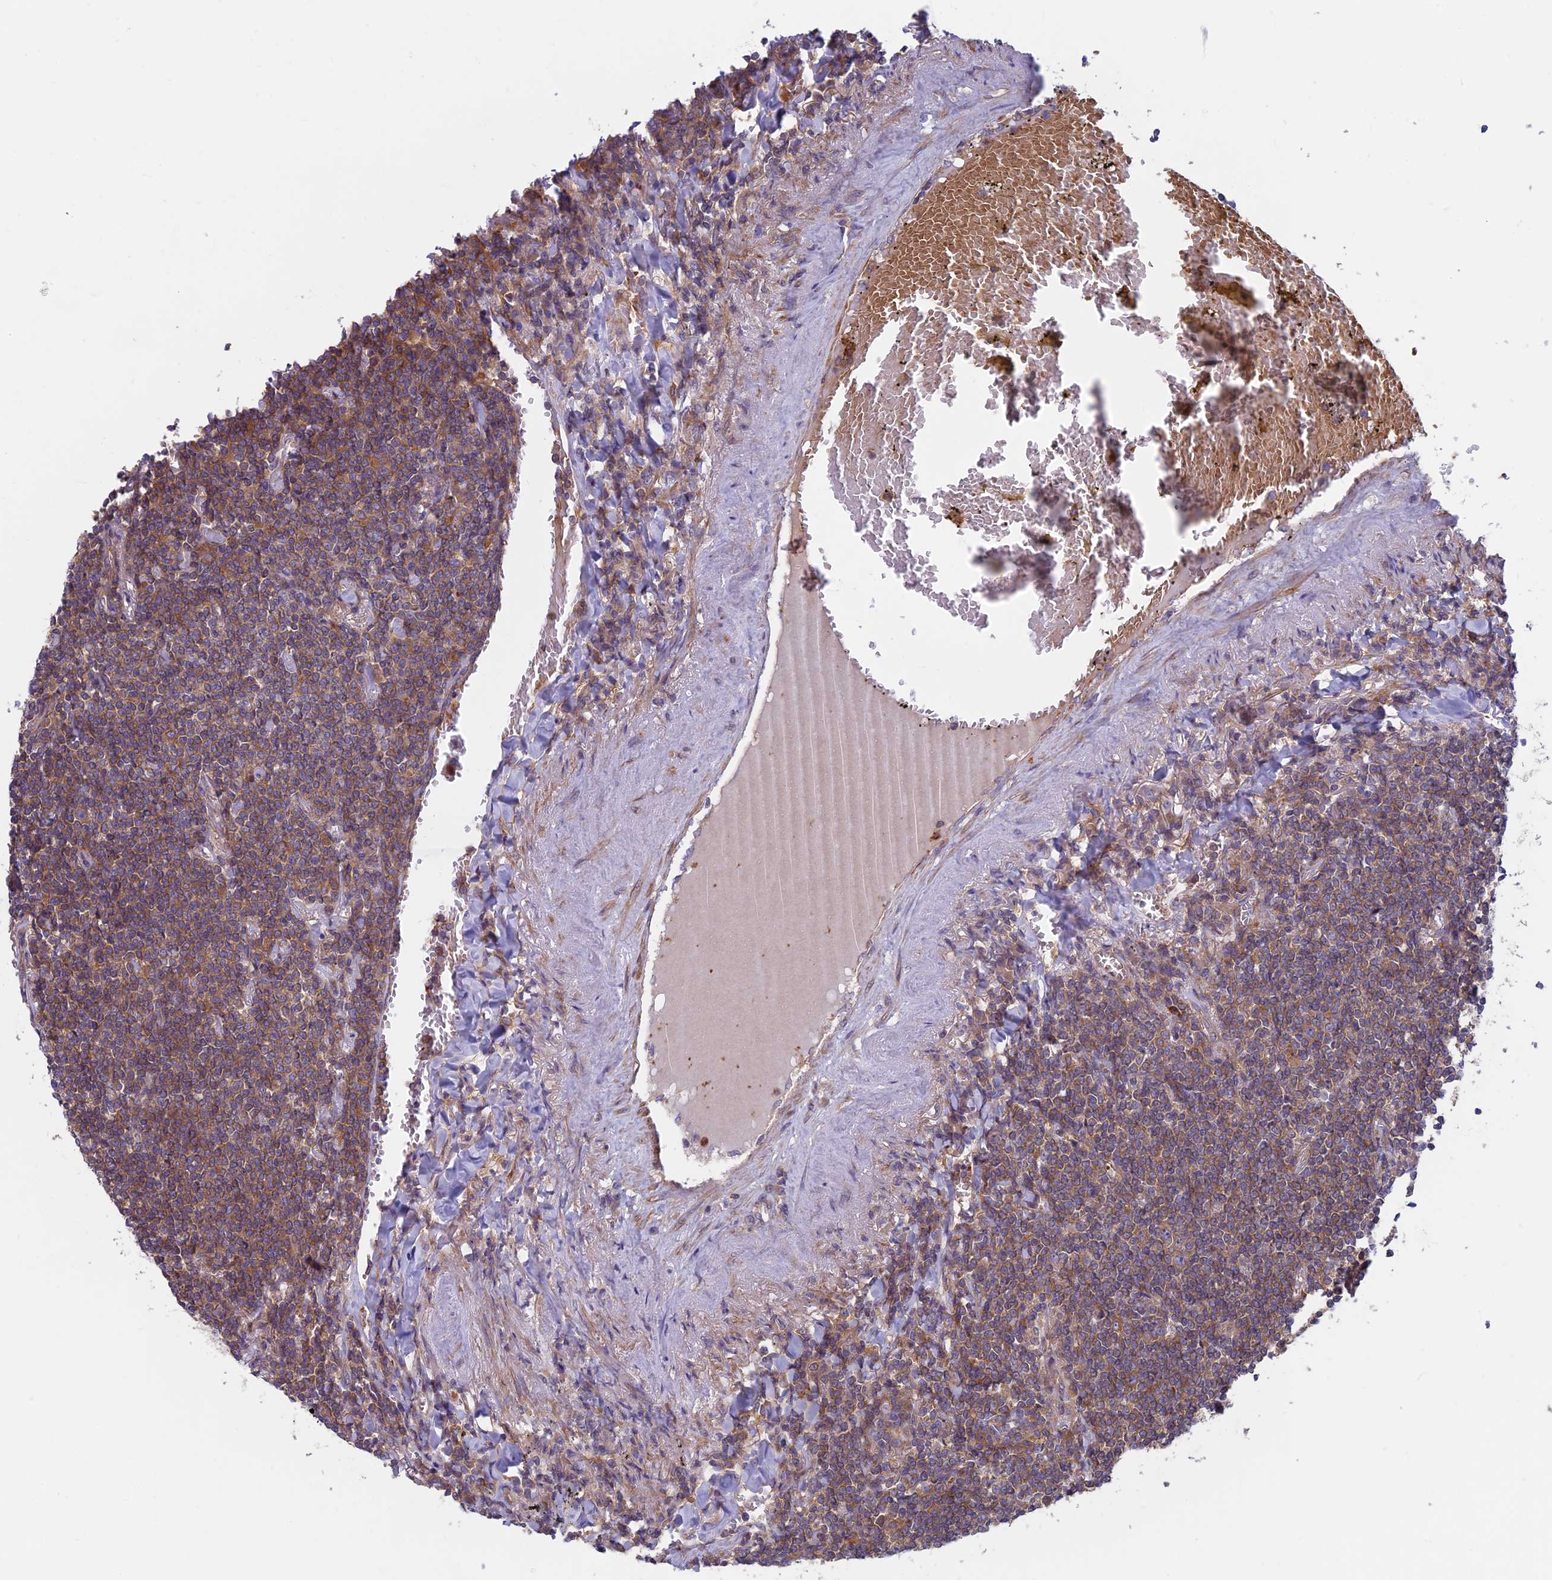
{"staining": {"intensity": "moderate", "quantity": "25%-75%", "location": "cytoplasmic/membranous"}, "tissue": "lymphoma", "cell_type": "Tumor cells", "image_type": "cancer", "snomed": [{"axis": "morphology", "description": "Malignant lymphoma, non-Hodgkin's type, Low grade"}, {"axis": "topography", "description": "Lung"}], "caption": "Immunohistochemical staining of low-grade malignant lymphoma, non-Hodgkin's type exhibits medium levels of moderate cytoplasmic/membranous positivity in approximately 25%-75% of tumor cells. The staining was performed using DAB to visualize the protein expression in brown, while the nuclei were stained in blue with hematoxylin (Magnification: 20x).", "gene": "DNM1L", "patient": {"sex": "female", "age": 71}}